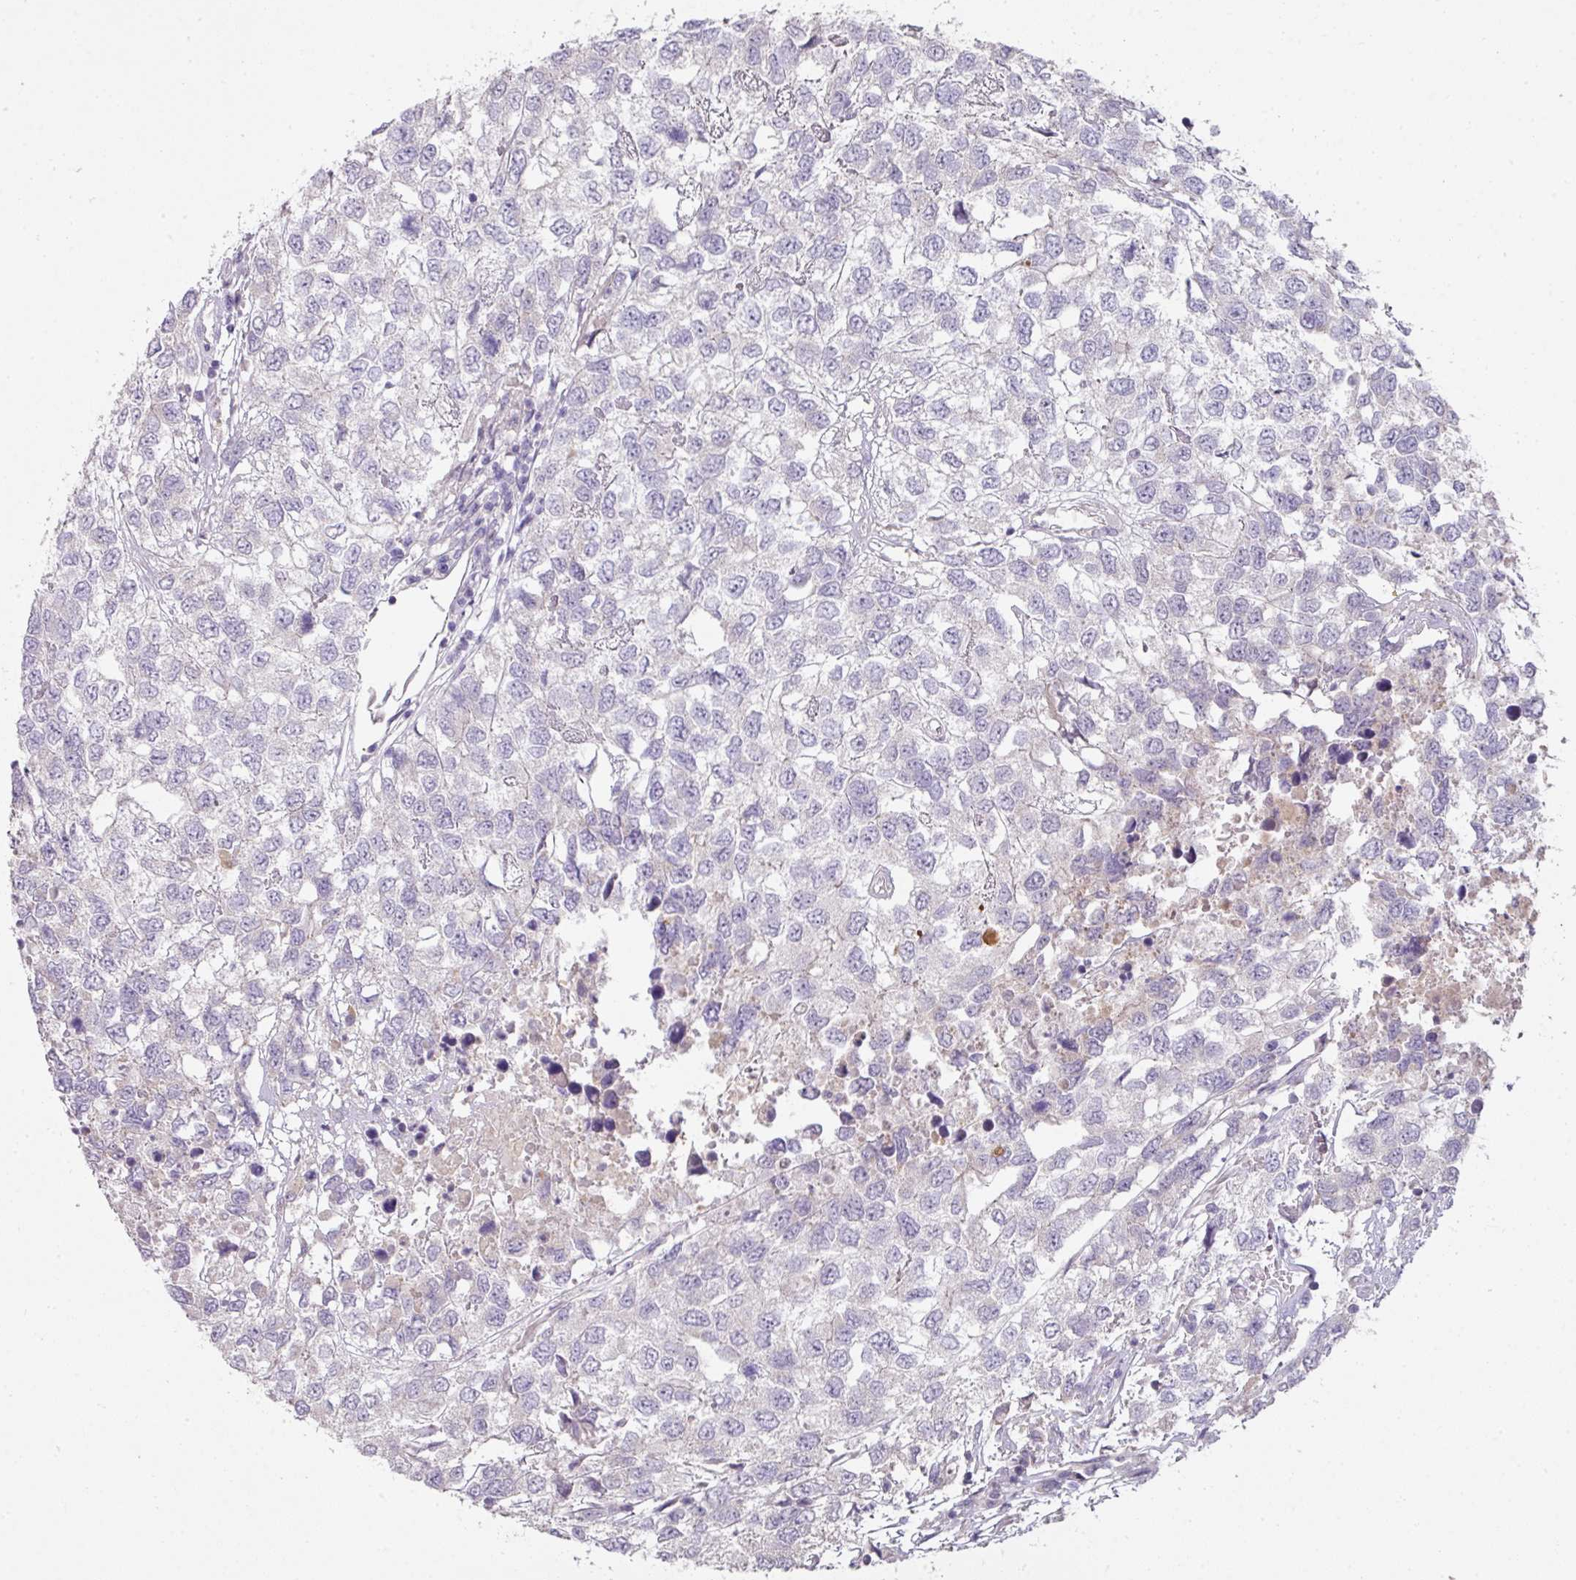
{"staining": {"intensity": "negative", "quantity": "none", "location": "none"}, "tissue": "testis cancer", "cell_type": "Tumor cells", "image_type": "cancer", "snomed": [{"axis": "morphology", "description": "Carcinoma, Embryonal, NOS"}, {"axis": "topography", "description": "Testis"}], "caption": "This is an immunohistochemistry (IHC) image of human testis cancer (embryonal carcinoma). There is no expression in tumor cells.", "gene": "ZNF266", "patient": {"sex": "male", "age": 83}}